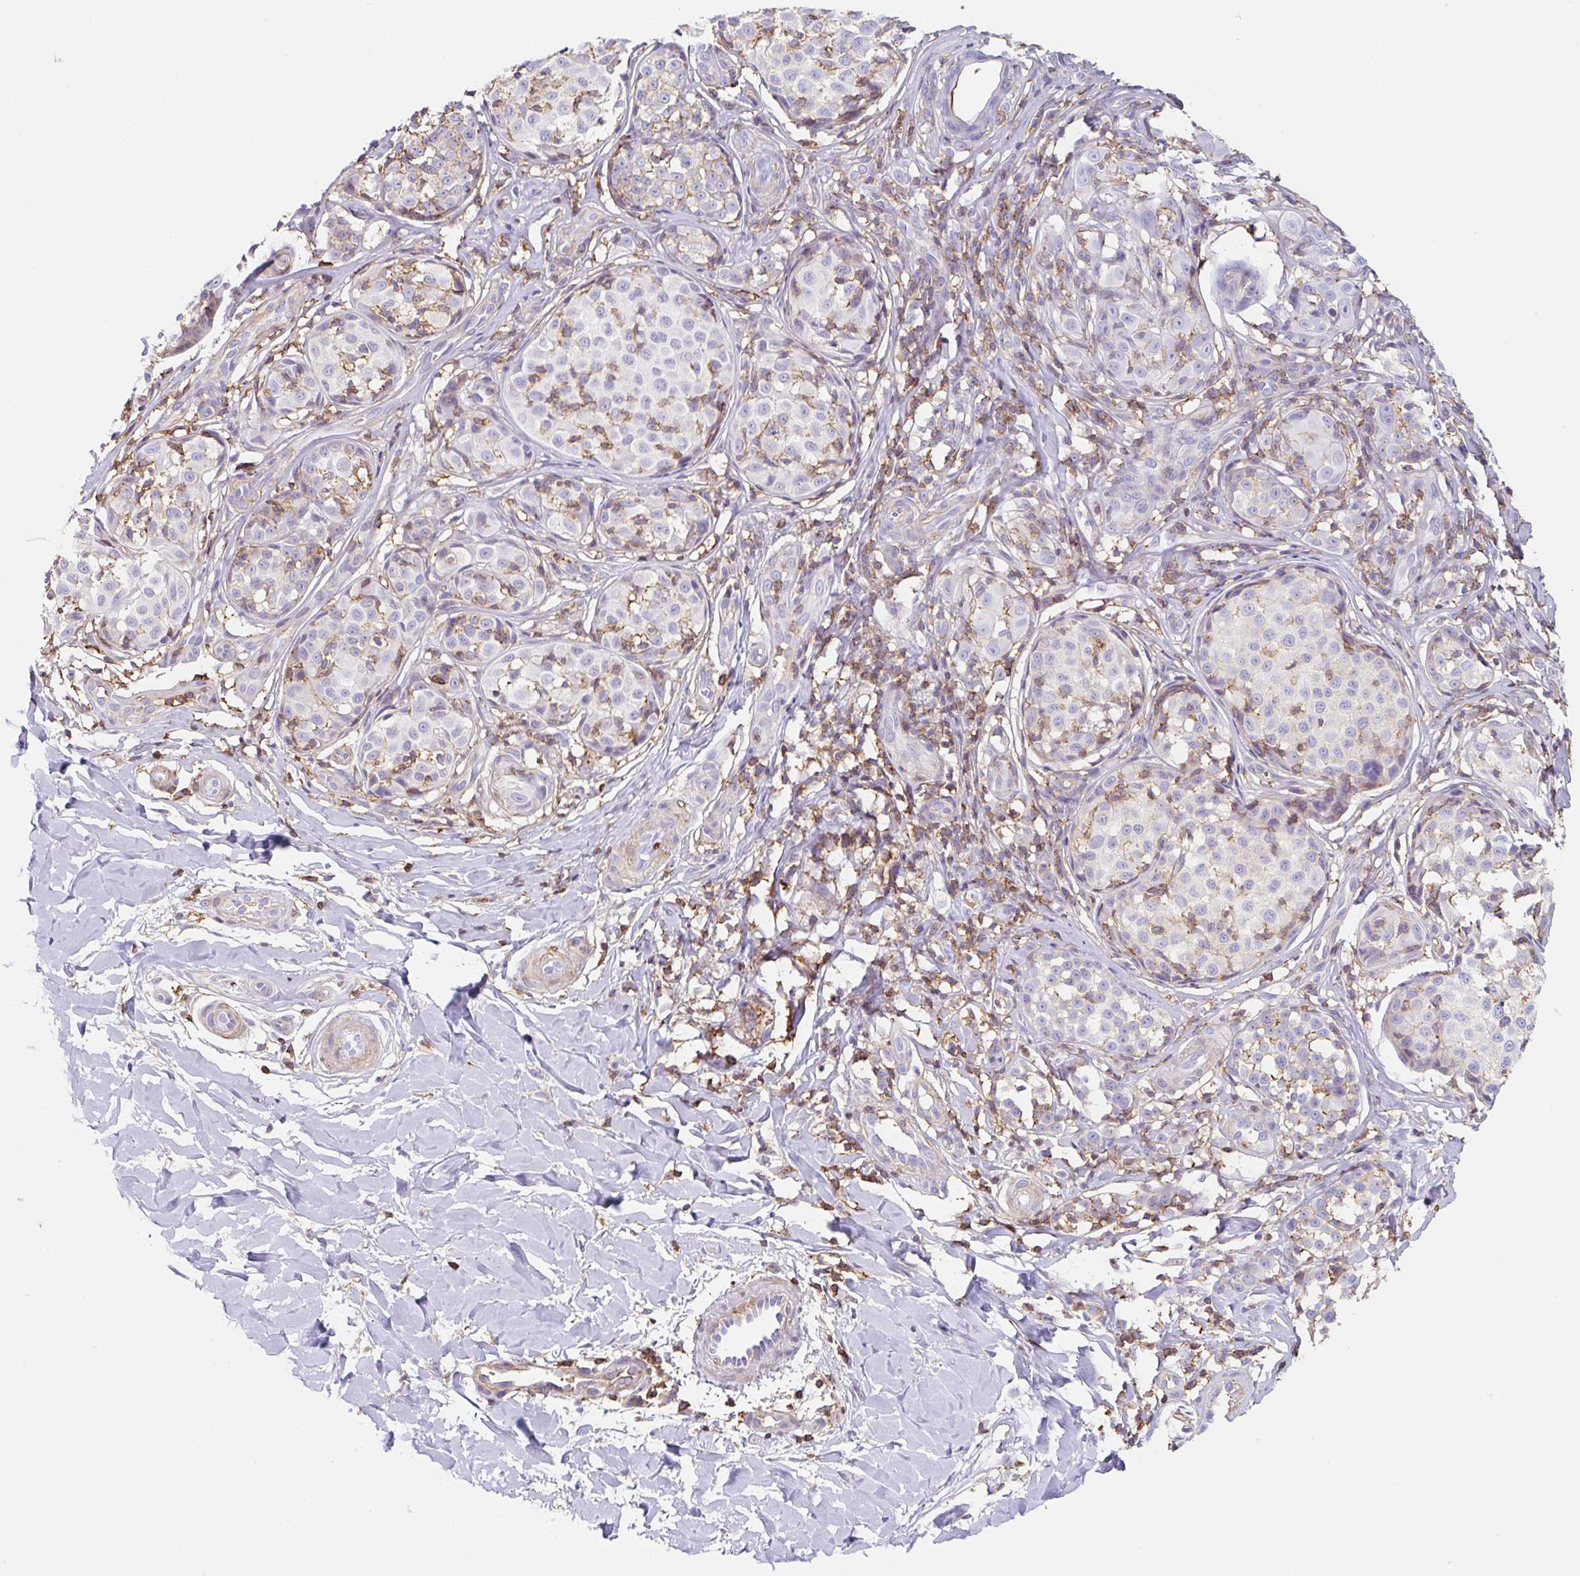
{"staining": {"intensity": "negative", "quantity": "none", "location": "none"}, "tissue": "melanoma", "cell_type": "Tumor cells", "image_type": "cancer", "snomed": [{"axis": "morphology", "description": "Malignant melanoma, NOS"}, {"axis": "topography", "description": "Skin"}], "caption": "The histopathology image exhibits no significant positivity in tumor cells of melanoma. (Stains: DAB immunohistochemistry (IHC) with hematoxylin counter stain, Microscopy: brightfield microscopy at high magnification).", "gene": "MTTP", "patient": {"sex": "female", "age": 35}}